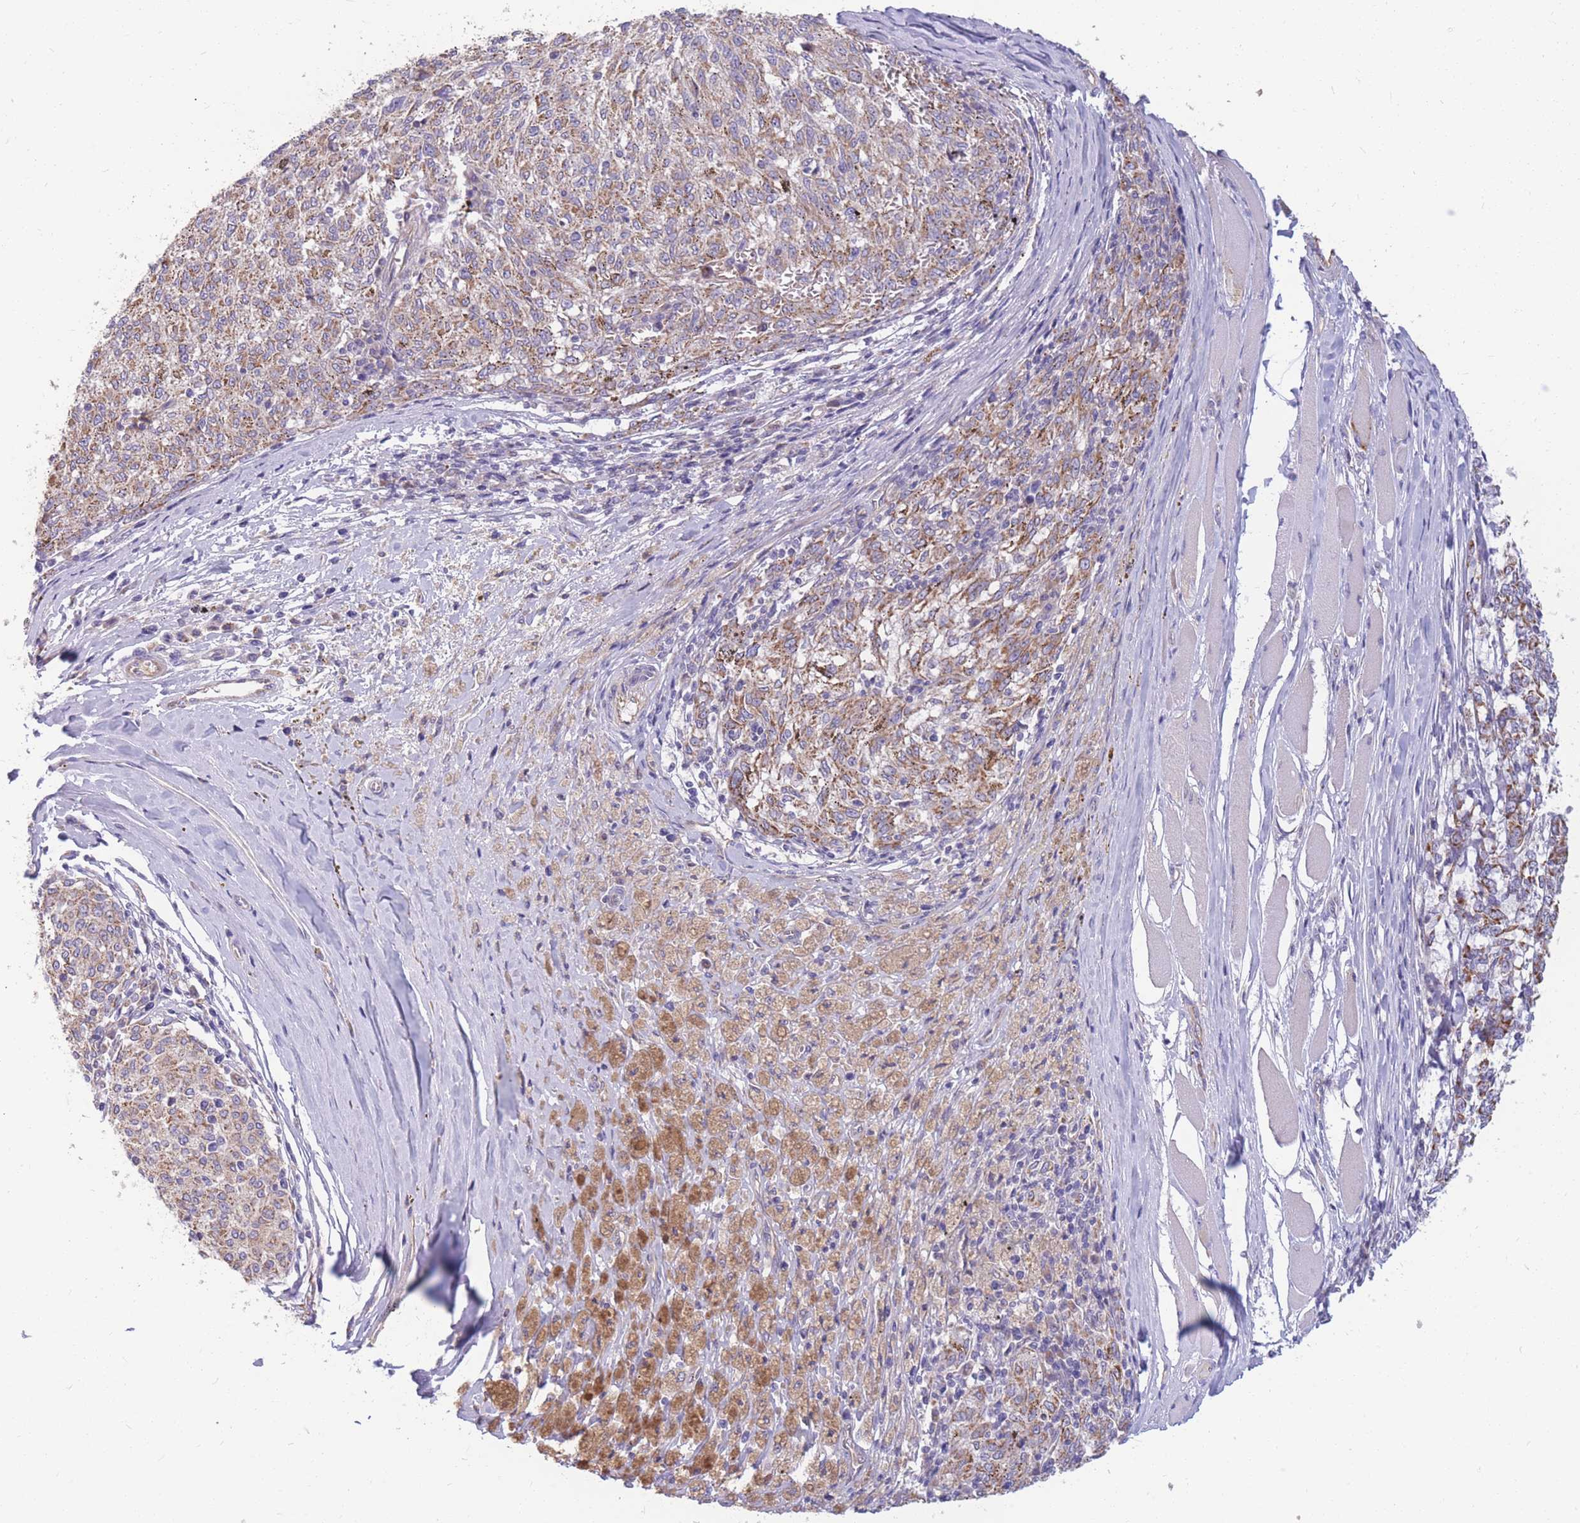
{"staining": {"intensity": "moderate", "quantity": "25%-75%", "location": "cytoplasmic/membranous"}, "tissue": "melanoma", "cell_type": "Tumor cells", "image_type": "cancer", "snomed": [{"axis": "morphology", "description": "Malignant melanoma, NOS"}, {"axis": "topography", "description": "Skin"}], "caption": "This is a histology image of IHC staining of melanoma, which shows moderate expression in the cytoplasmic/membranous of tumor cells.", "gene": "MRPS9", "patient": {"sex": "female", "age": 72}}